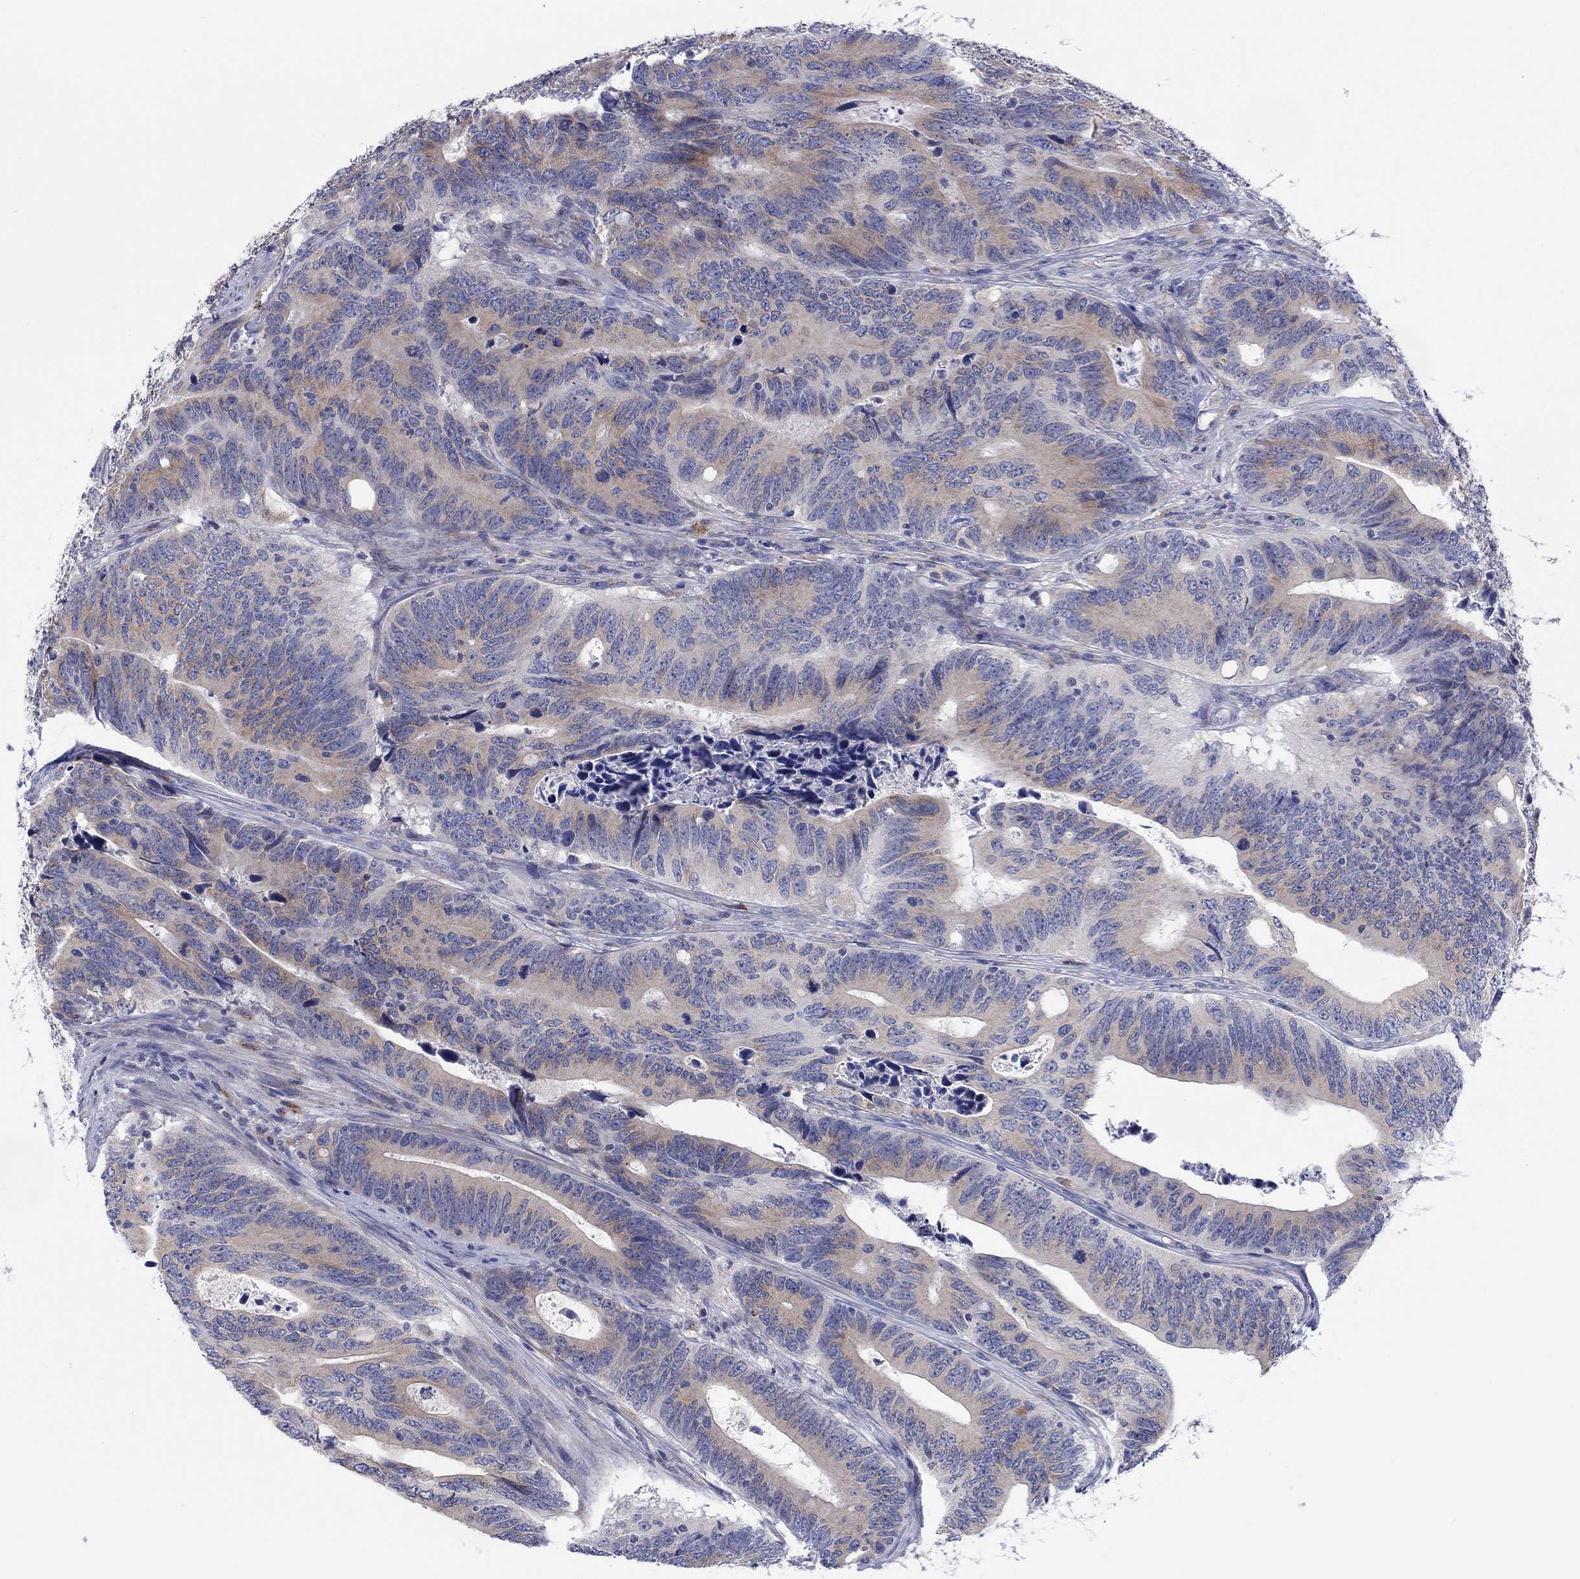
{"staining": {"intensity": "moderate", "quantity": "<25%", "location": "cytoplasmic/membranous"}, "tissue": "colorectal cancer", "cell_type": "Tumor cells", "image_type": "cancer", "snomed": [{"axis": "morphology", "description": "Adenocarcinoma, NOS"}, {"axis": "topography", "description": "Colon"}], "caption": "Human colorectal adenocarcinoma stained with a brown dye exhibits moderate cytoplasmic/membranous positive expression in approximately <25% of tumor cells.", "gene": "BCO2", "patient": {"sex": "female", "age": 90}}